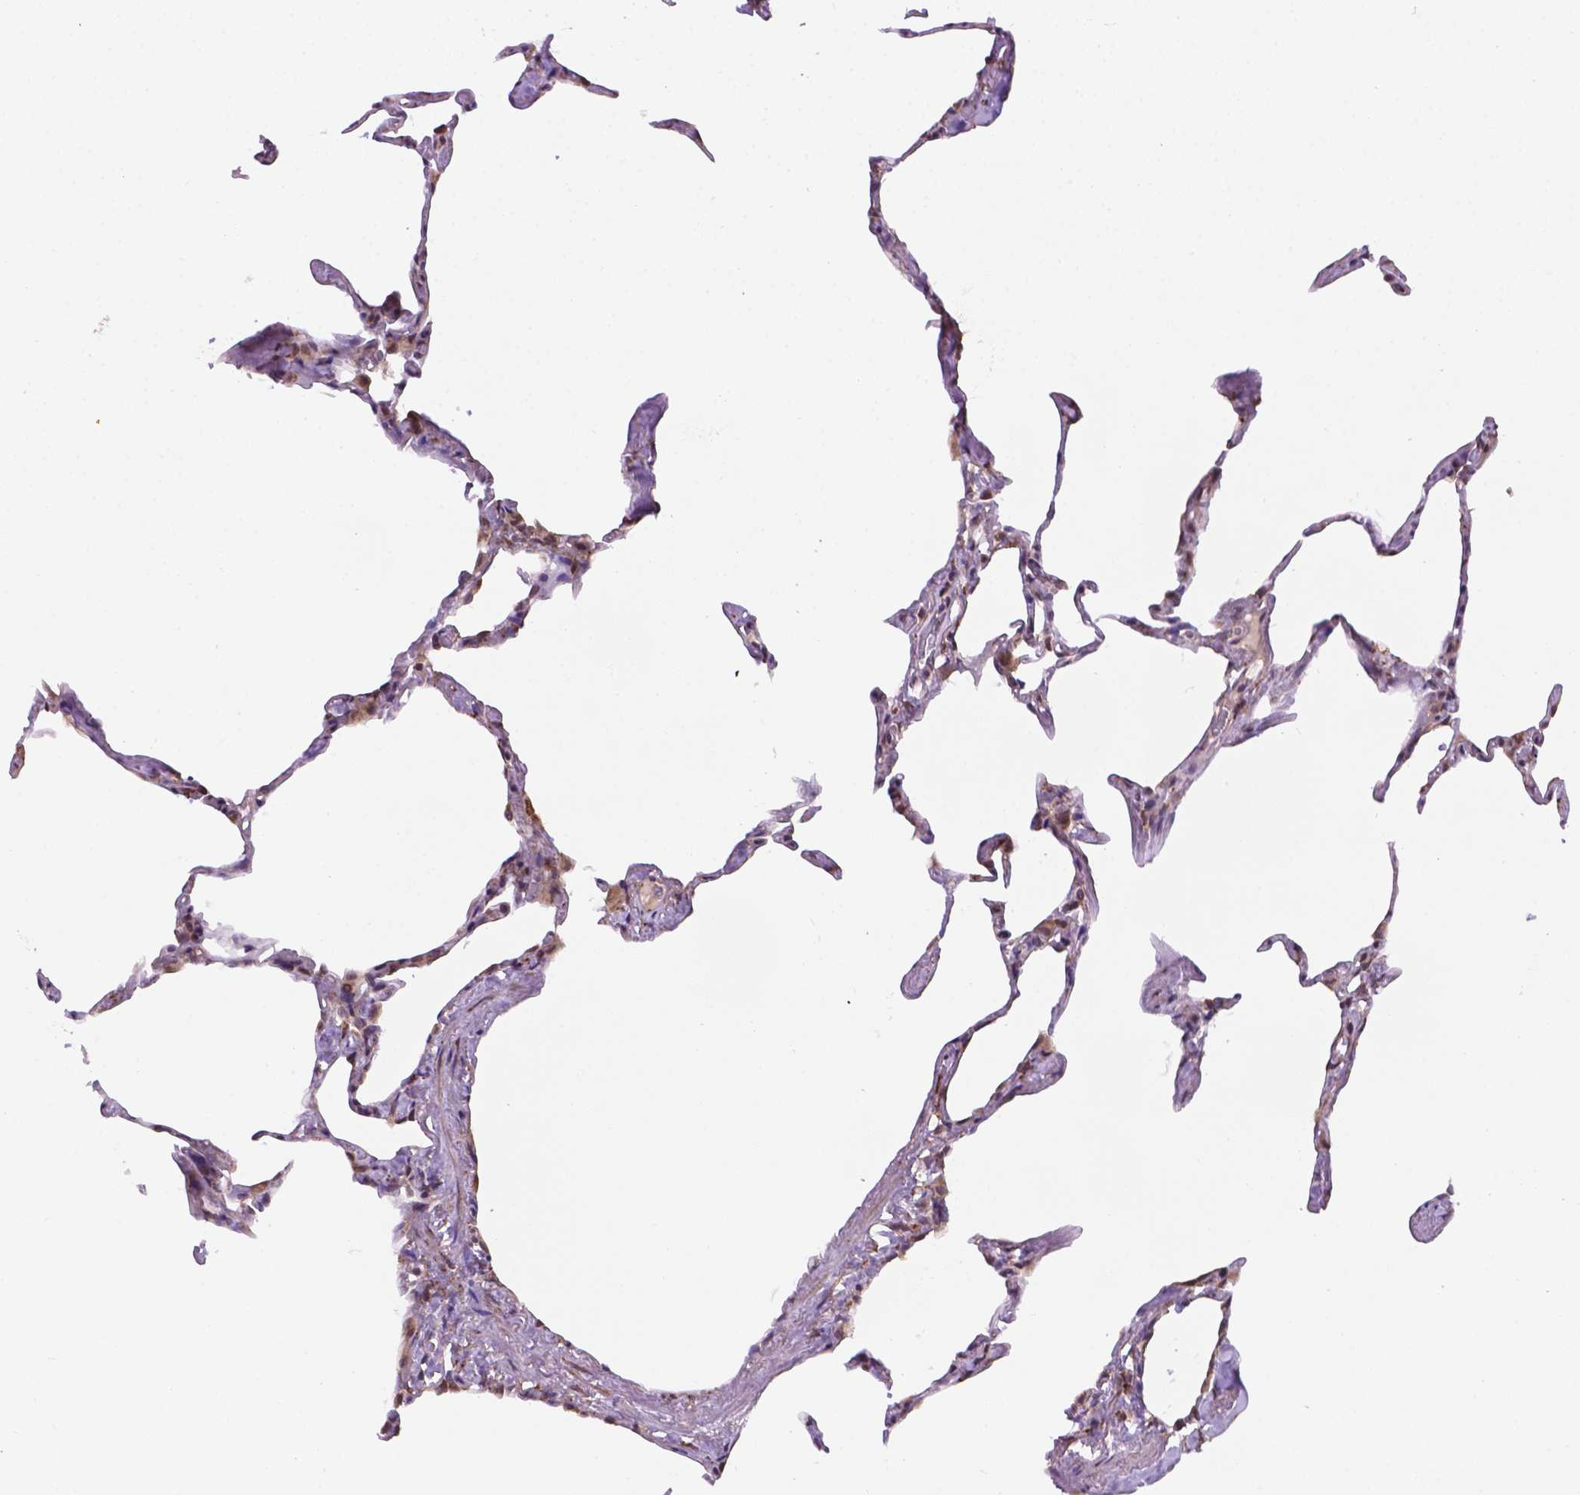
{"staining": {"intensity": "moderate", "quantity": "25%-75%", "location": "cytoplasmic/membranous"}, "tissue": "lung", "cell_type": "Alveolar cells", "image_type": "normal", "snomed": [{"axis": "morphology", "description": "Normal tissue, NOS"}, {"axis": "topography", "description": "Lung"}], "caption": "Immunohistochemical staining of benign human lung exhibits moderate cytoplasmic/membranous protein expression in approximately 25%-75% of alveolar cells. (DAB (3,3'-diaminobenzidine) IHC, brown staining for protein, blue staining for nuclei).", "gene": "FNIP1", "patient": {"sex": "male", "age": 65}}